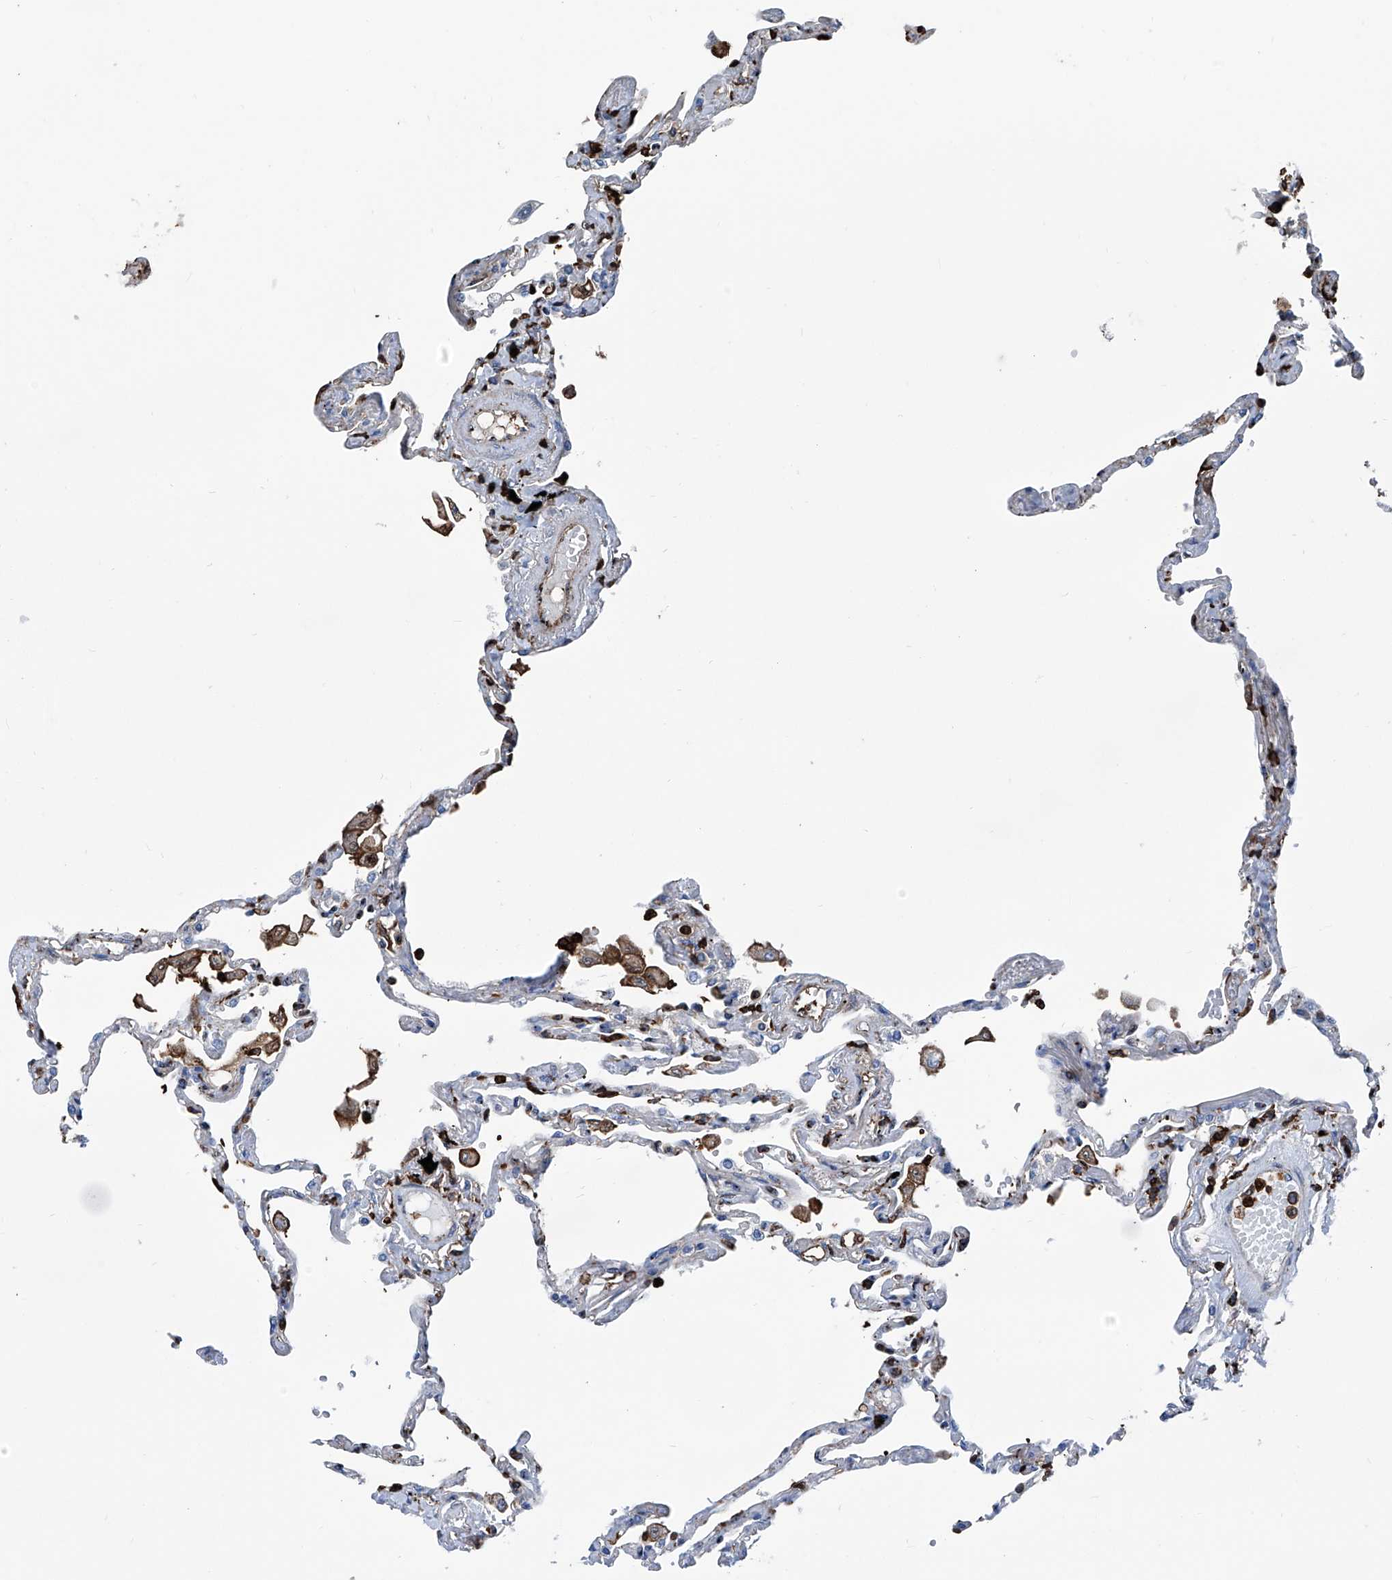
{"staining": {"intensity": "moderate", "quantity": "<25%", "location": "cytoplasmic/membranous"}, "tissue": "lung", "cell_type": "Alveolar cells", "image_type": "normal", "snomed": [{"axis": "morphology", "description": "Normal tissue, NOS"}, {"axis": "topography", "description": "Lung"}], "caption": "IHC (DAB) staining of normal lung displays moderate cytoplasmic/membranous protein expression in approximately <25% of alveolar cells.", "gene": "ZNF484", "patient": {"sex": "female", "age": 67}}